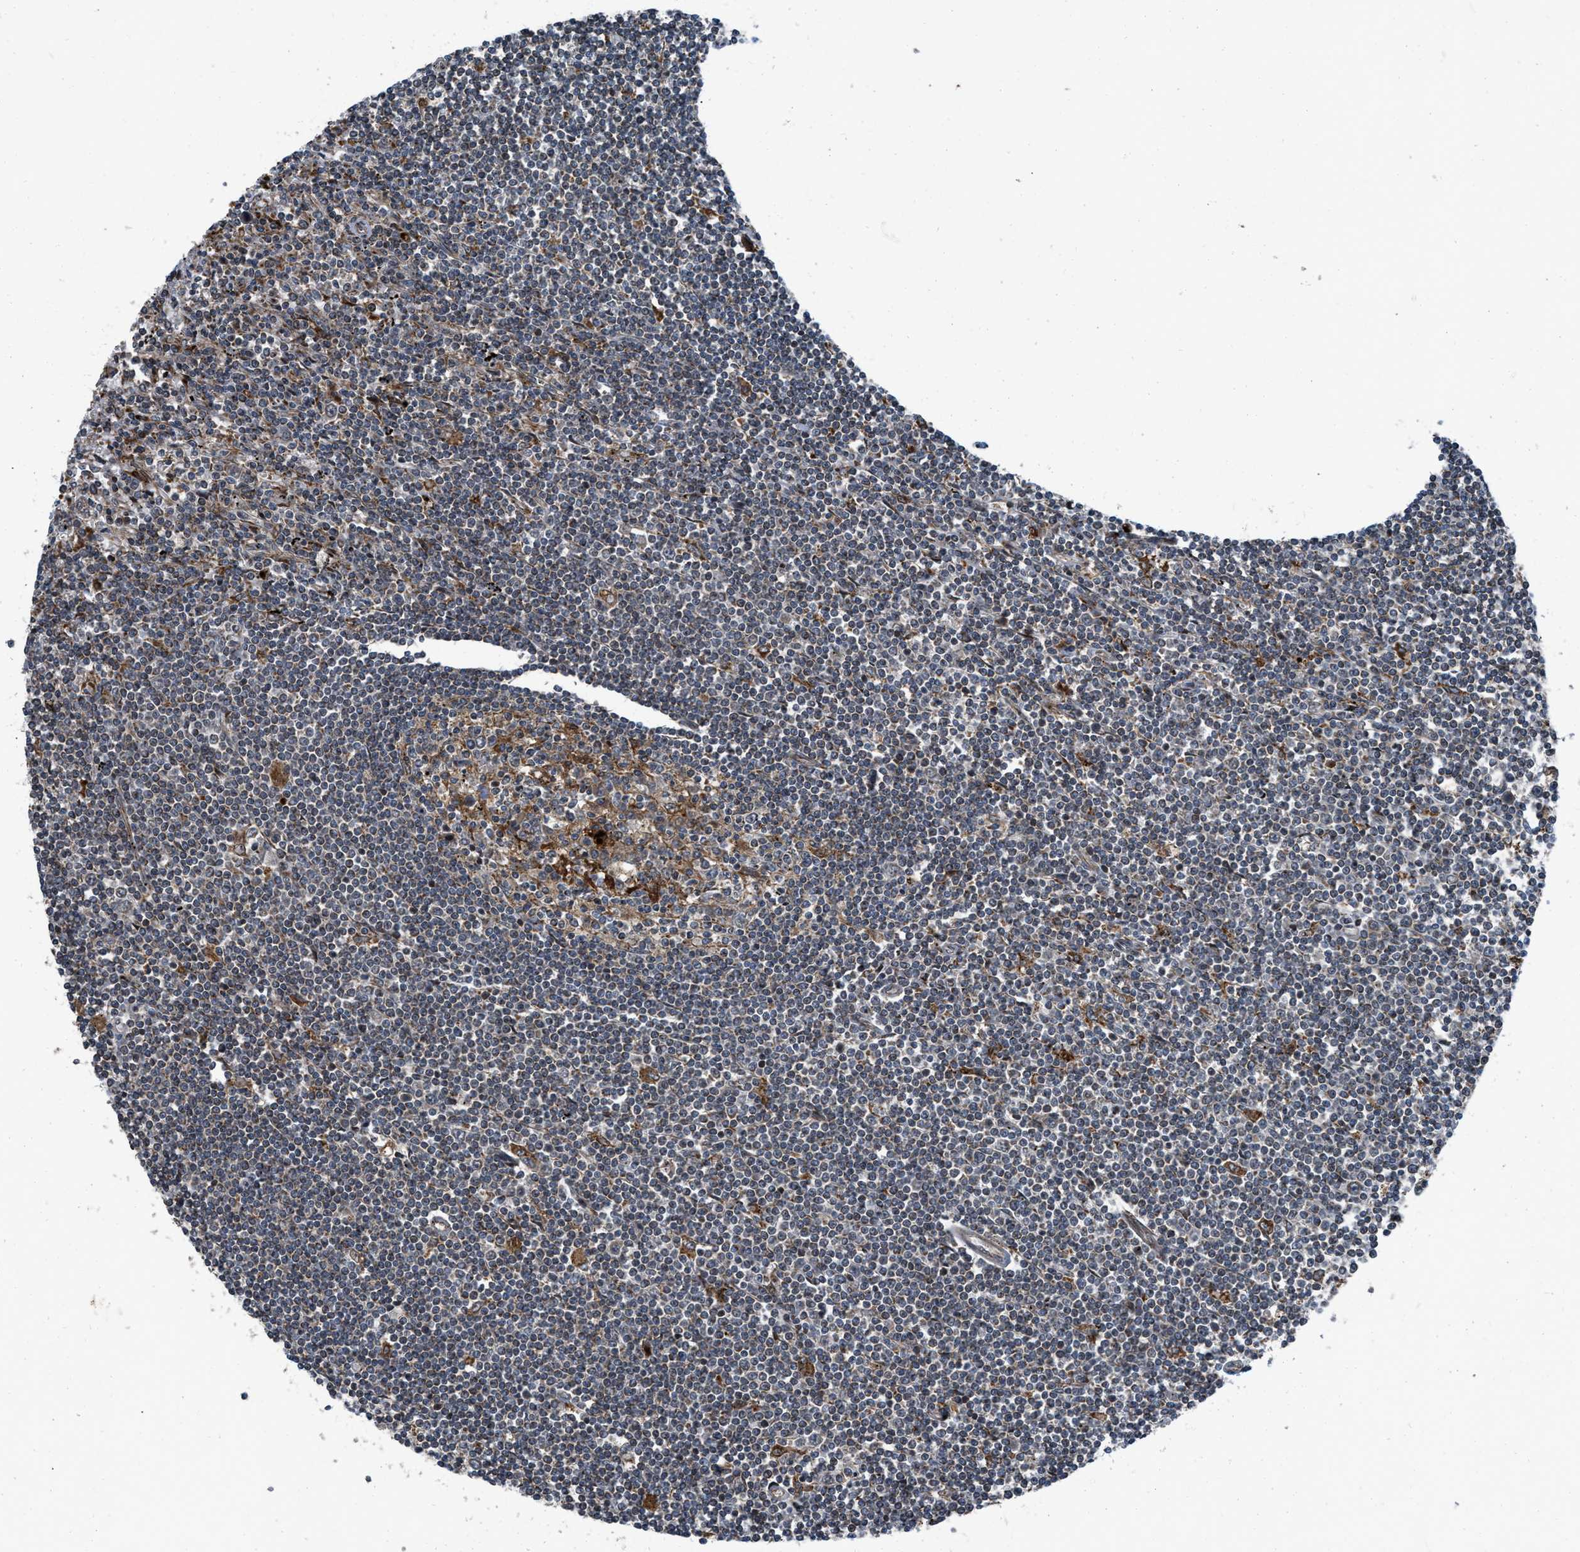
{"staining": {"intensity": "moderate", "quantity": "<25%", "location": "cytoplasmic/membranous"}, "tissue": "lymphoma", "cell_type": "Tumor cells", "image_type": "cancer", "snomed": [{"axis": "morphology", "description": "Malignant lymphoma, non-Hodgkin's type, Low grade"}, {"axis": "topography", "description": "Spleen"}], "caption": "Immunohistochemistry (IHC) (DAB) staining of low-grade malignant lymphoma, non-Hodgkin's type reveals moderate cytoplasmic/membranous protein positivity in about <25% of tumor cells.", "gene": "AP3M2", "patient": {"sex": "male", "age": 76}}